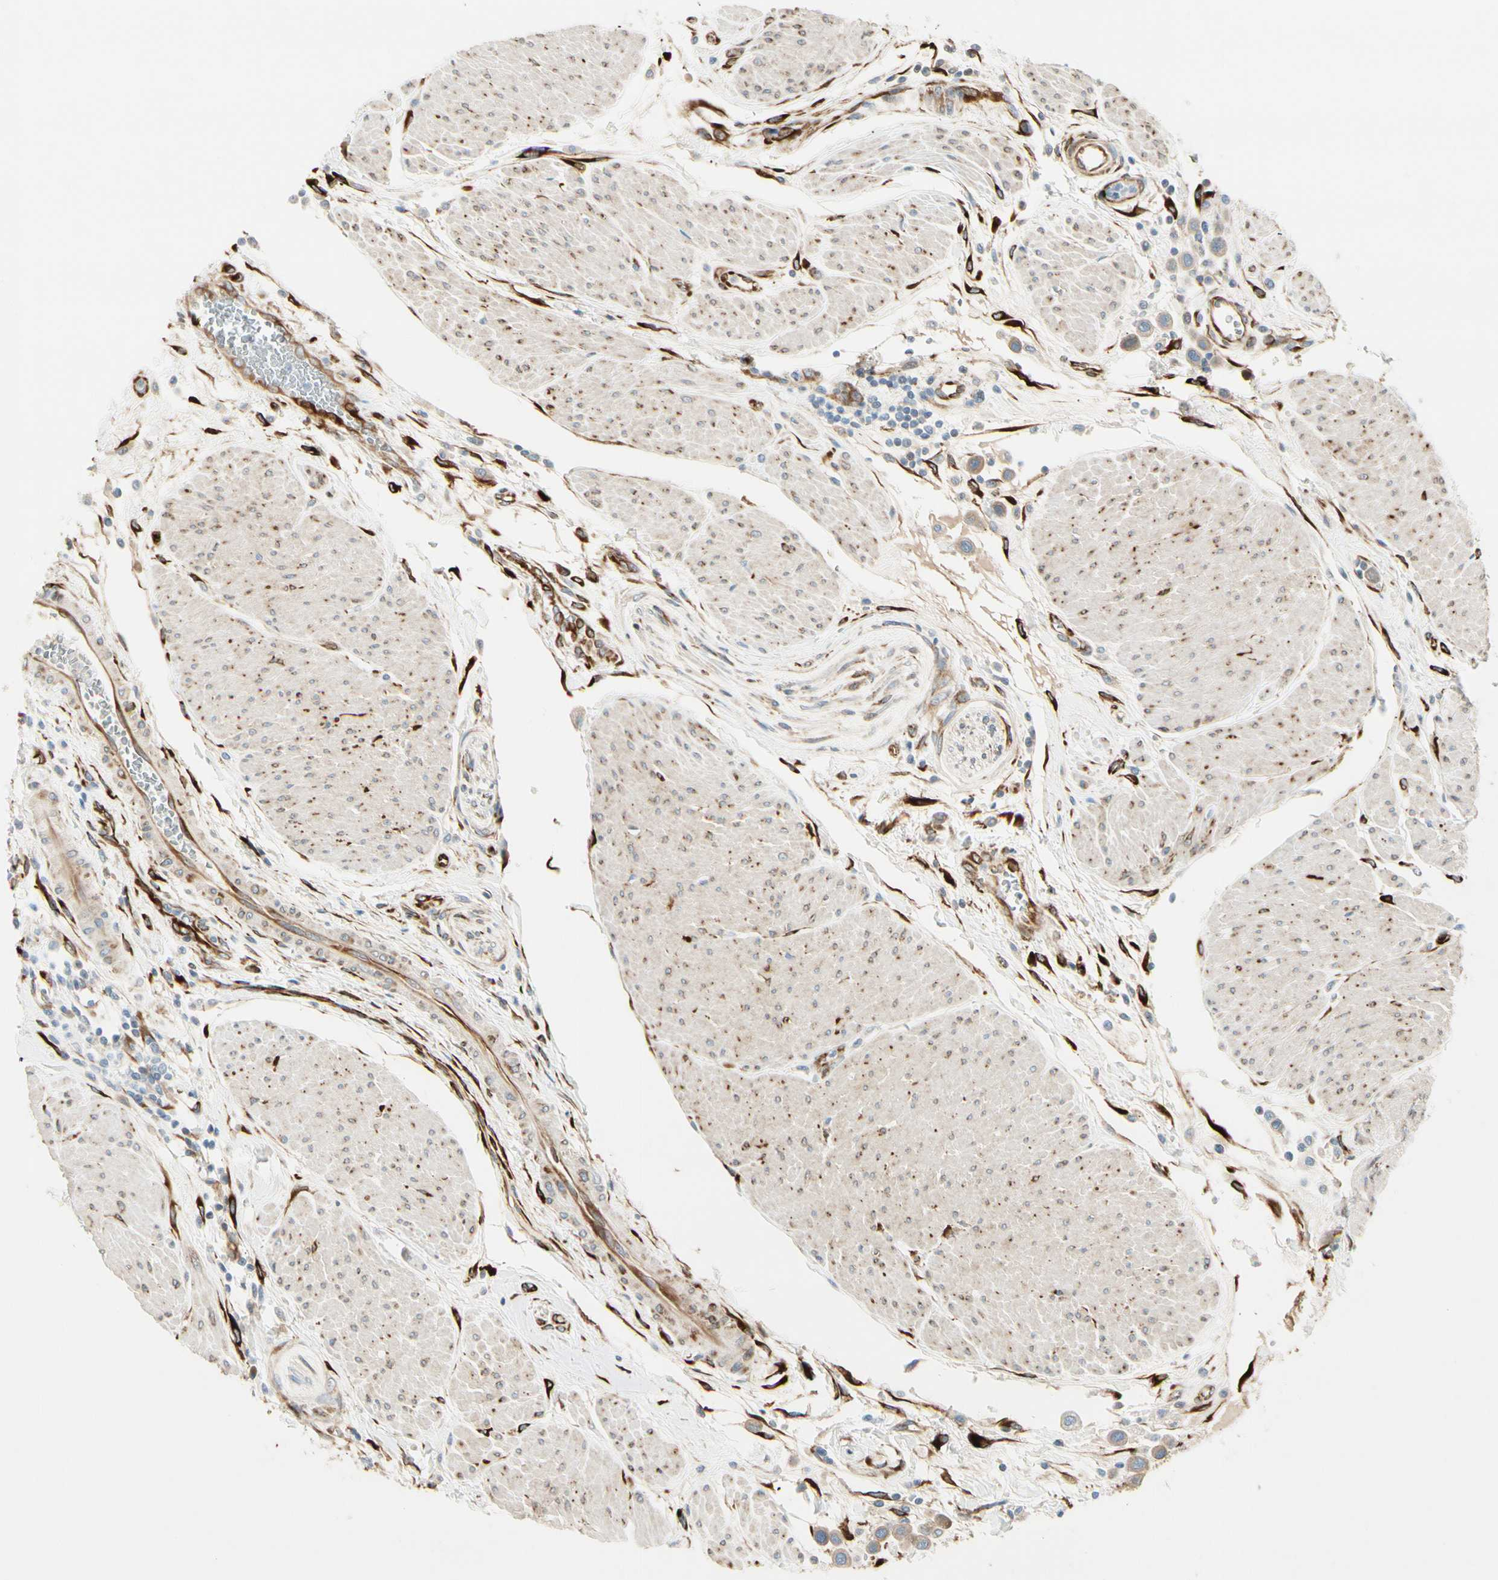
{"staining": {"intensity": "weak", "quantity": ">75%", "location": "cytoplasmic/membranous"}, "tissue": "urothelial cancer", "cell_type": "Tumor cells", "image_type": "cancer", "snomed": [{"axis": "morphology", "description": "Urothelial carcinoma, High grade"}, {"axis": "topography", "description": "Urinary bladder"}], "caption": "The micrograph demonstrates staining of urothelial cancer, revealing weak cytoplasmic/membranous protein positivity (brown color) within tumor cells.", "gene": "FKBP7", "patient": {"sex": "male", "age": 50}}